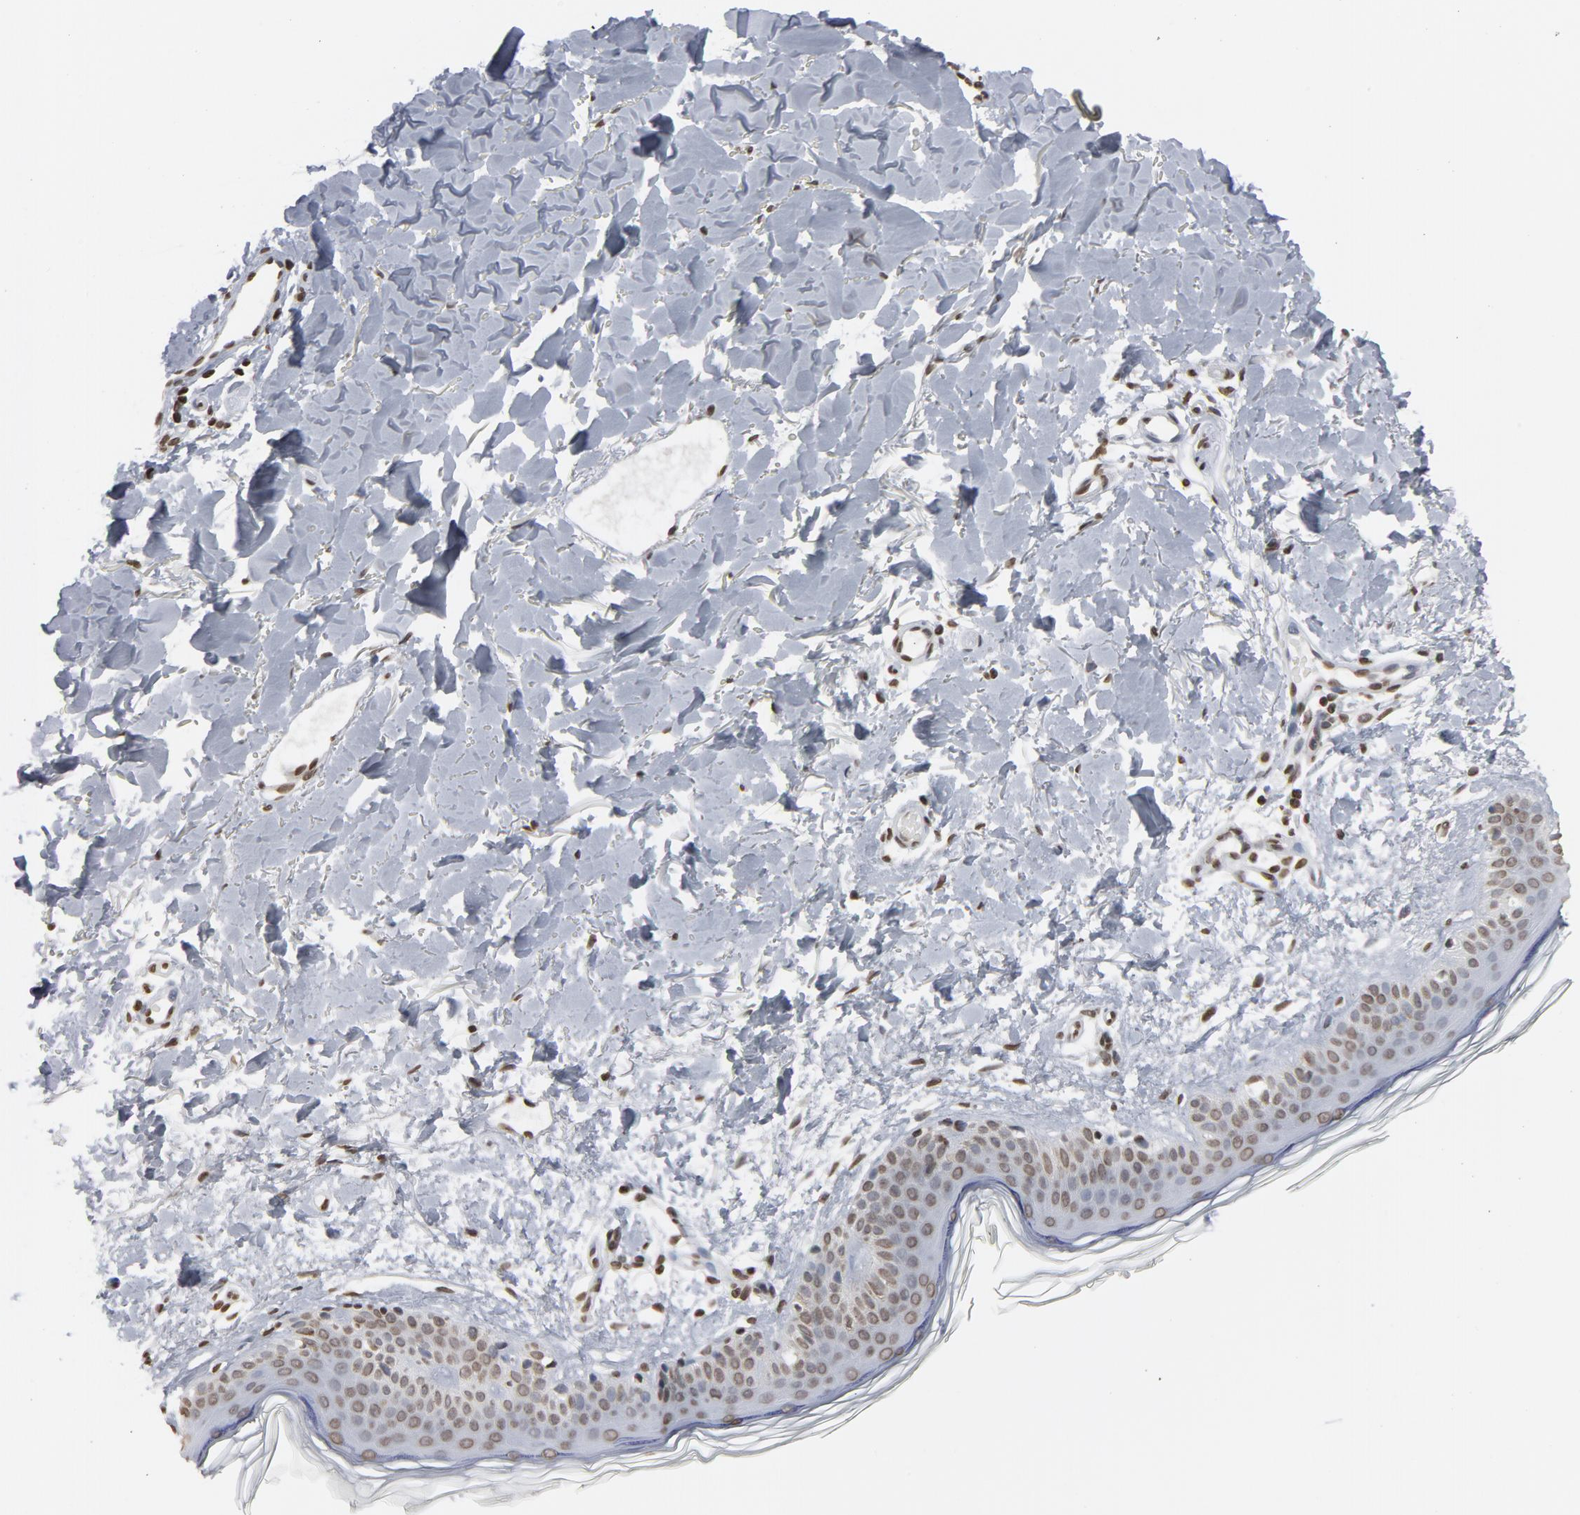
{"staining": {"intensity": "moderate", "quantity": ">75%", "location": "nuclear"}, "tissue": "skin", "cell_type": "Fibroblasts", "image_type": "normal", "snomed": [{"axis": "morphology", "description": "Normal tissue, NOS"}, {"axis": "topography", "description": "Skin"}], "caption": "Immunohistochemical staining of benign human skin reveals >75% levels of moderate nuclear protein positivity in about >75% of fibroblasts.", "gene": "H2AC12", "patient": {"sex": "female", "age": 56}}